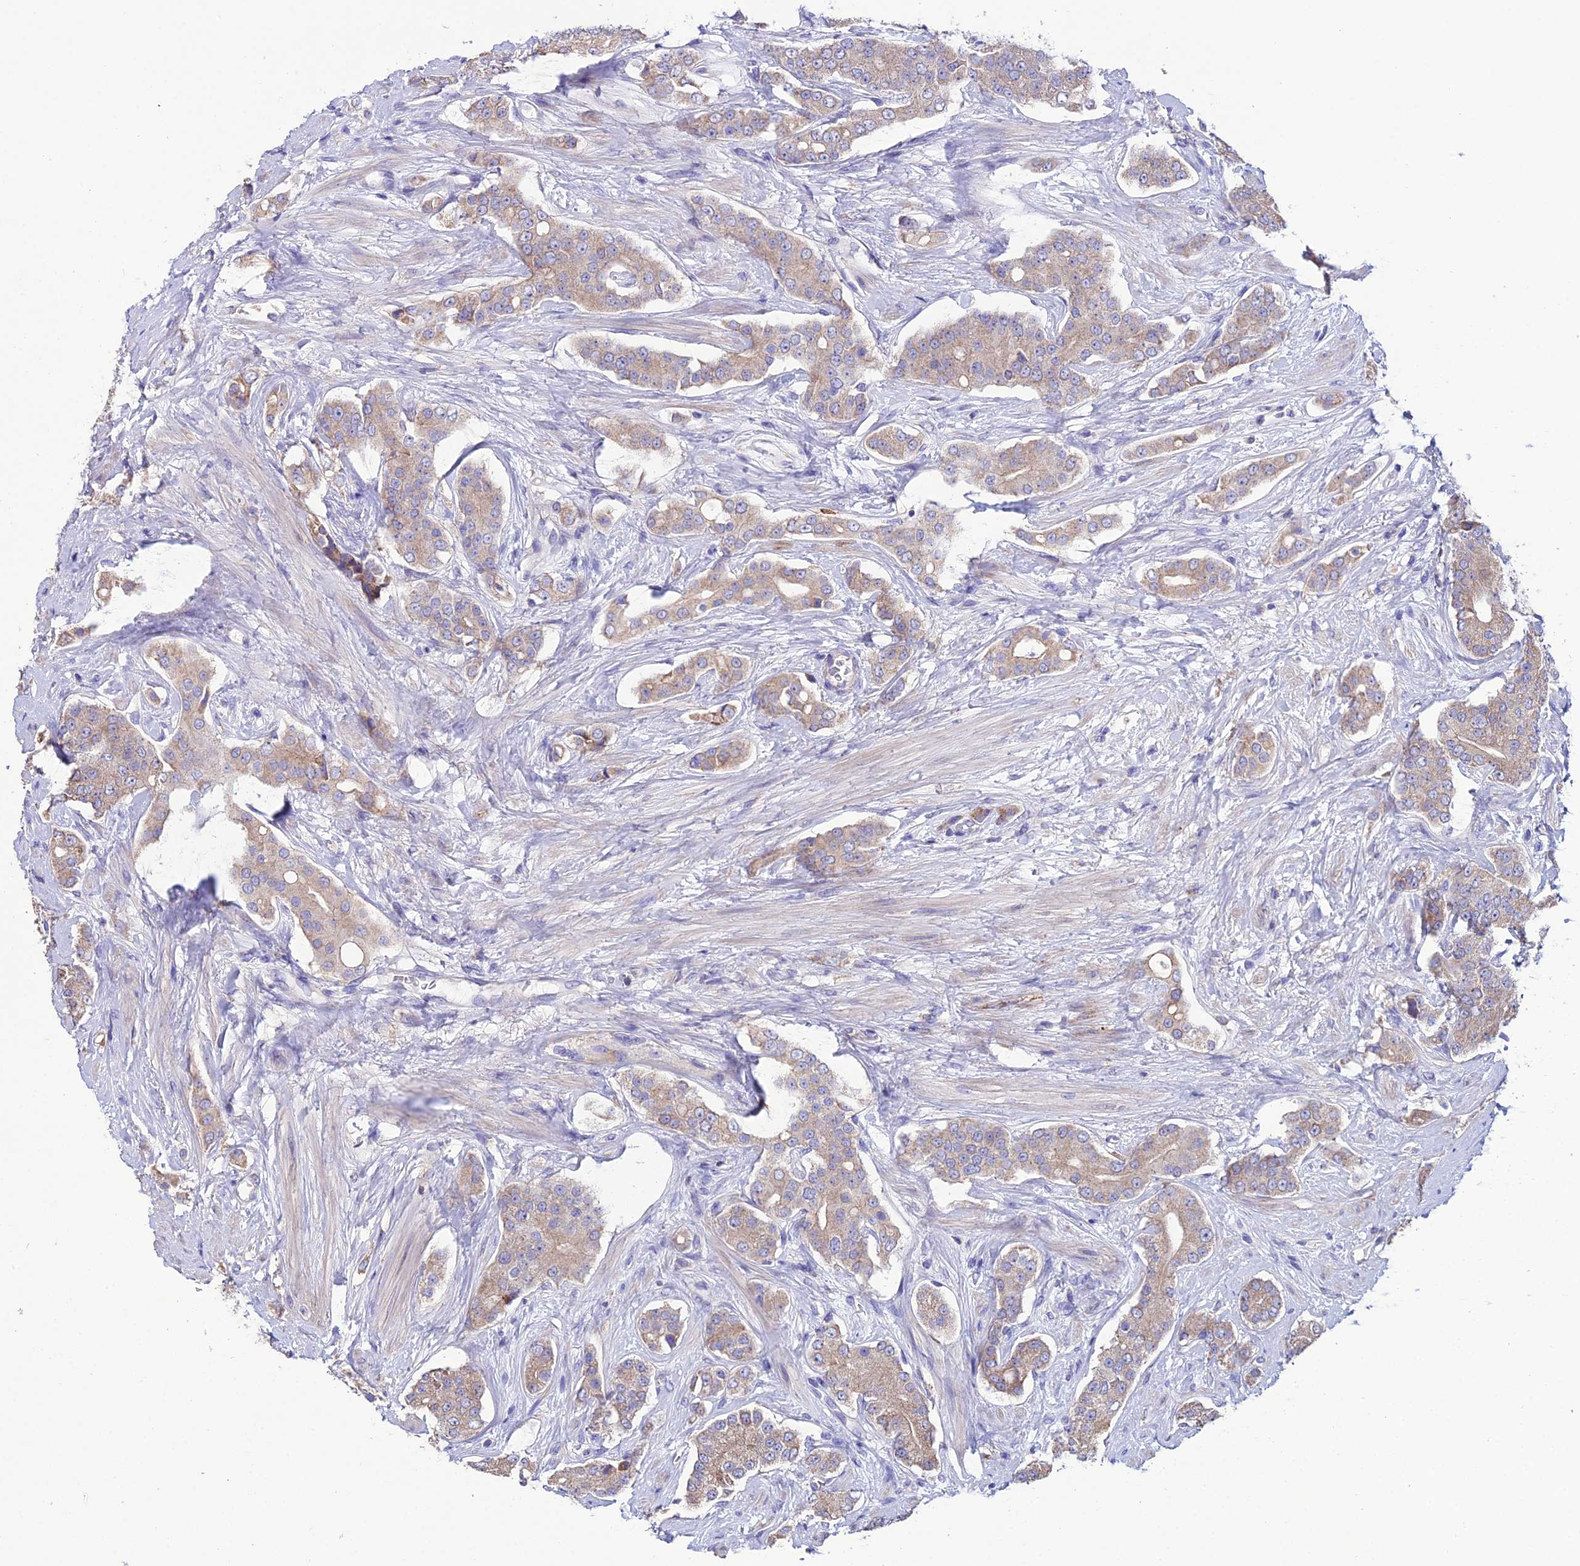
{"staining": {"intensity": "moderate", "quantity": "25%-75%", "location": "cytoplasmic/membranous"}, "tissue": "prostate cancer", "cell_type": "Tumor cells", "image_type": "cancer", "snomed": [{"axis": "morphology", "description": "Adenocarcinoma, High grade"}, {"axis": "topography", "description": "Prostate"}], "caption": "This micrograph reveals immunohistochemistry staining of human adenocarcinoma (high-grade) (prostate), with medium moderate cytoplasmic/membranous staining in about 25%-75% of tumor cells.", "gene": "HOGA1", "patient": {"sex": "male", "age": 71}}